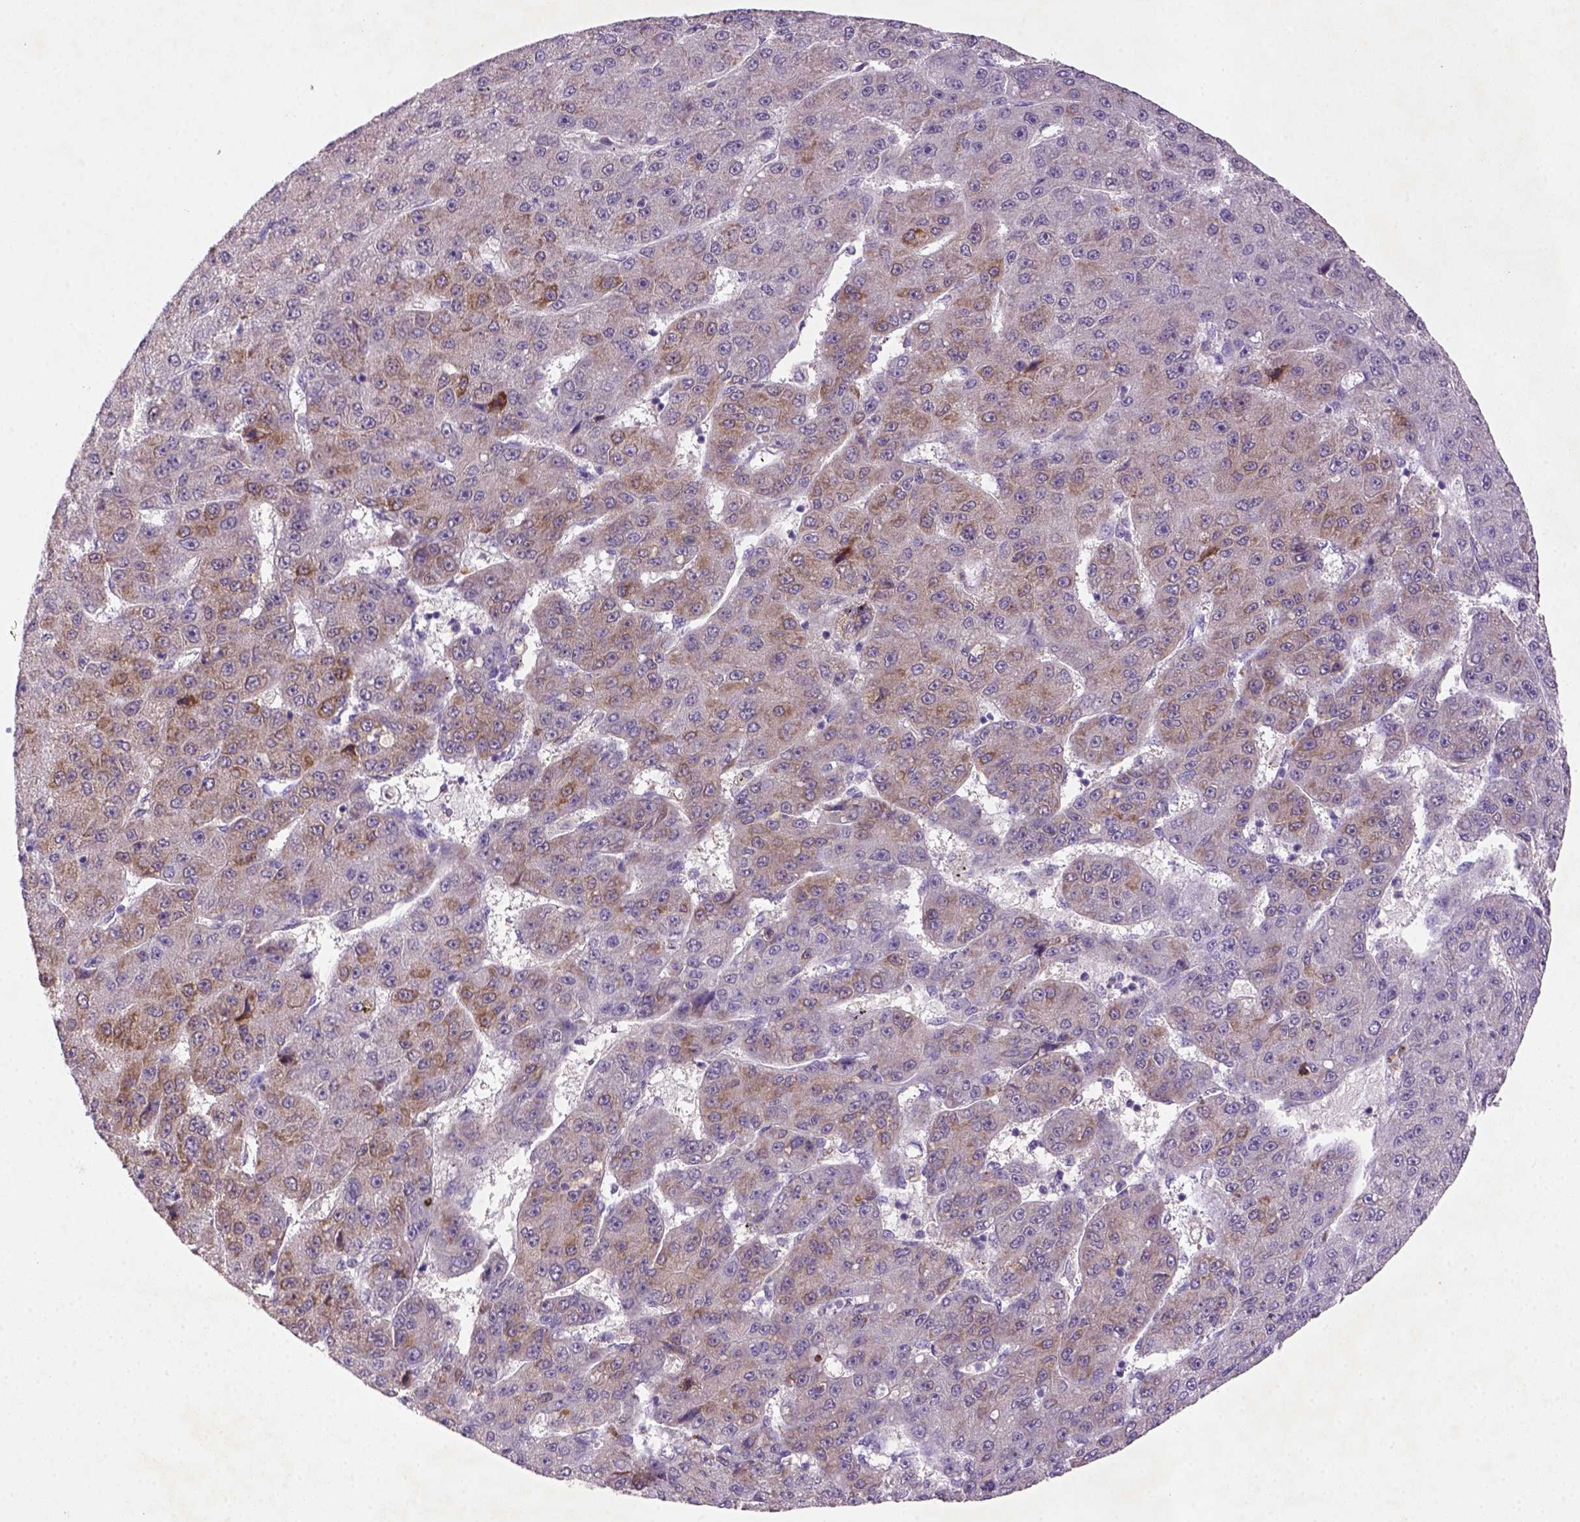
{"staining": {"intensity": "negative", "quantity": "none", "location": "none"}, "tissue": "liver cancer", "cell_type": "Tumor cells", "image_type": "cancer", "snomed": [{"axis": "morphology", "description": "Carcinoma, Hepatocellular, NOS"}, {"axis": "topography", "description": "Liver"}], "caption": "This is an IHC photomicrograph of hepatocellular carcinoma (liver). There is no positivity in tumor cells.", "gene": "NLGN2", "patient": {"sex": "male", "age": 67}}